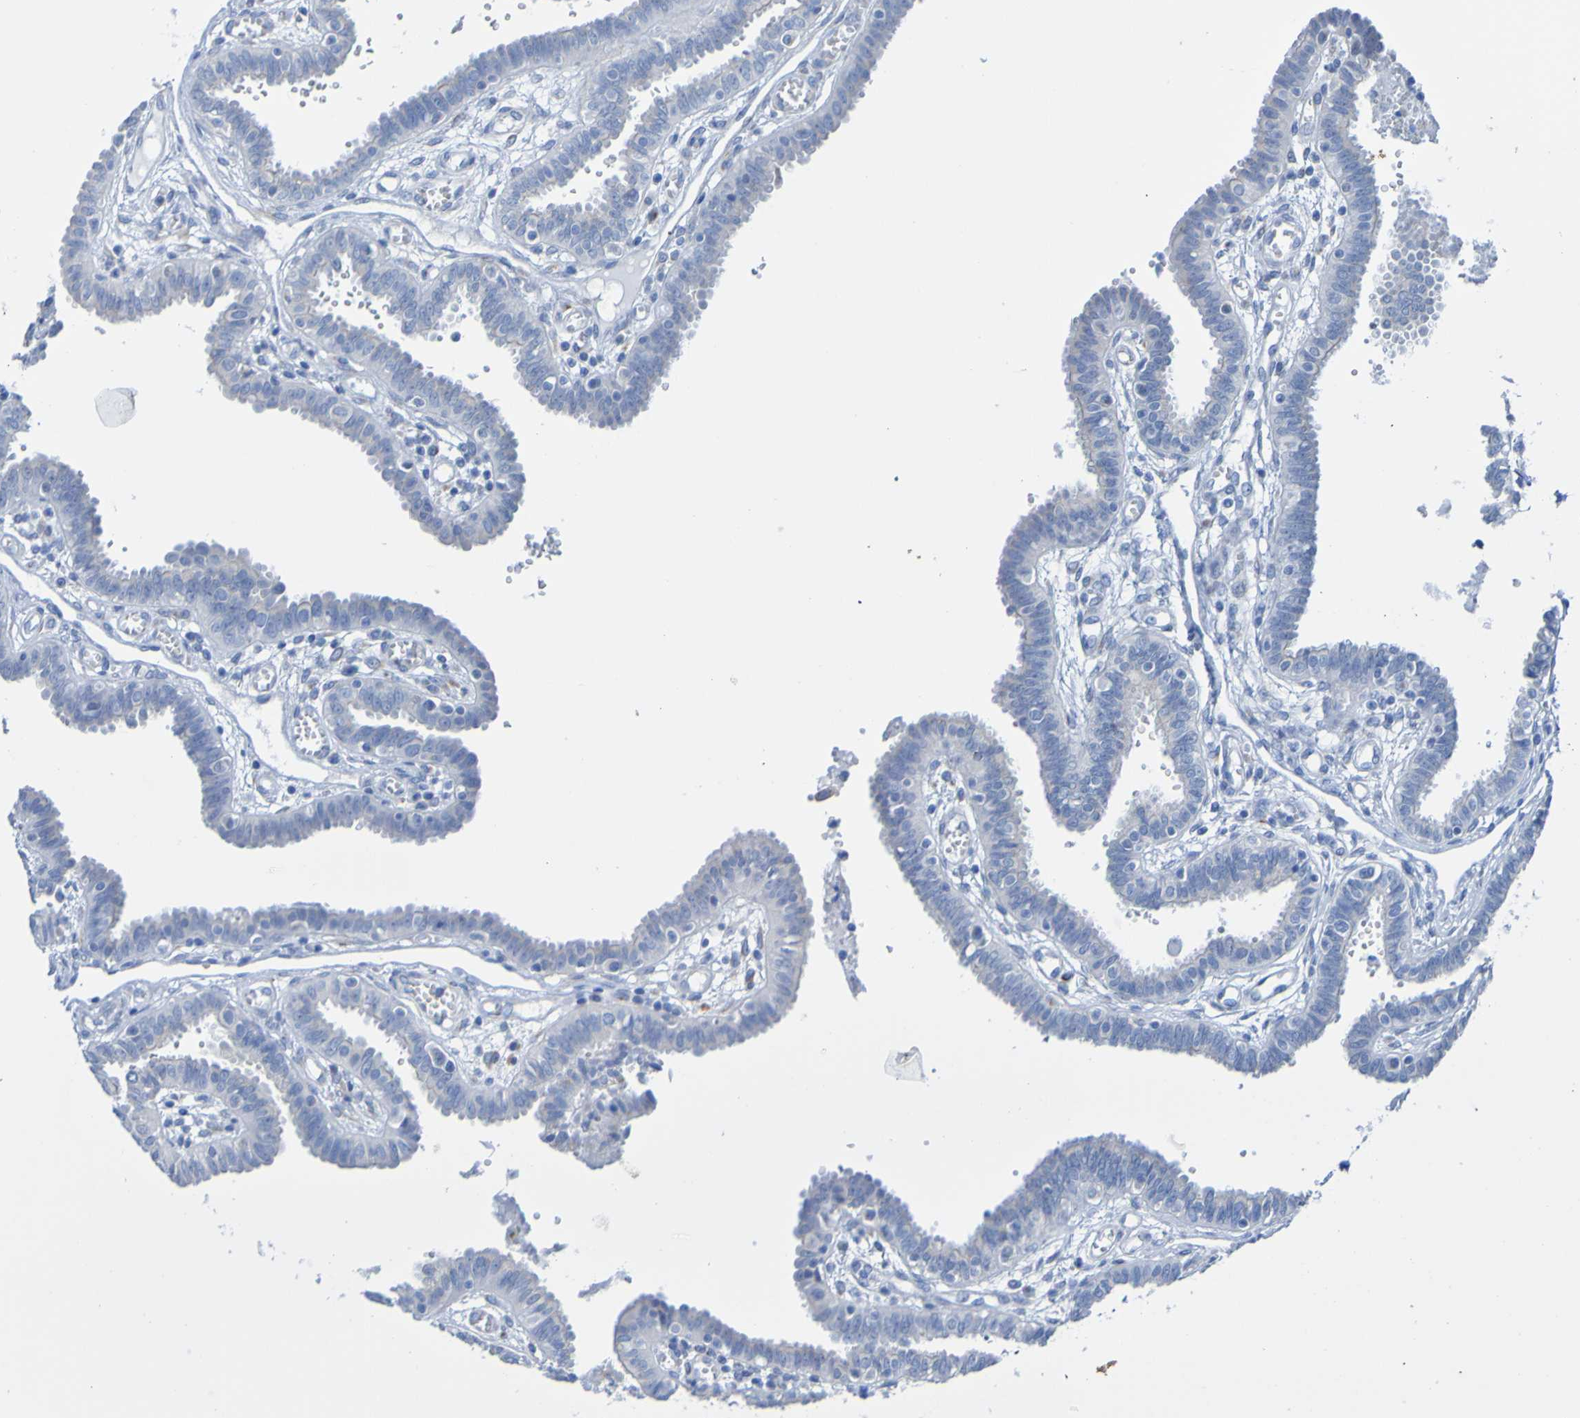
{"staining": {"intensity": "negative", "quantity": "none", "location": "none"}, "tissue": "fallopian tube", "cell_type": "Glandular cells", "image_type": "normal", "snomed": [{"axis": "morphology", "description": "Normal tissue, NOS"}, {"axis": "topography", "description": "Fallopian tube"}], "caption": "An IHC histopathology image of benign fallopian tube is shown. There is no staining in glandular cells of fallopian tube.", "gene": "ACMSD", "patient": {"sex": "female", "age": 32}}